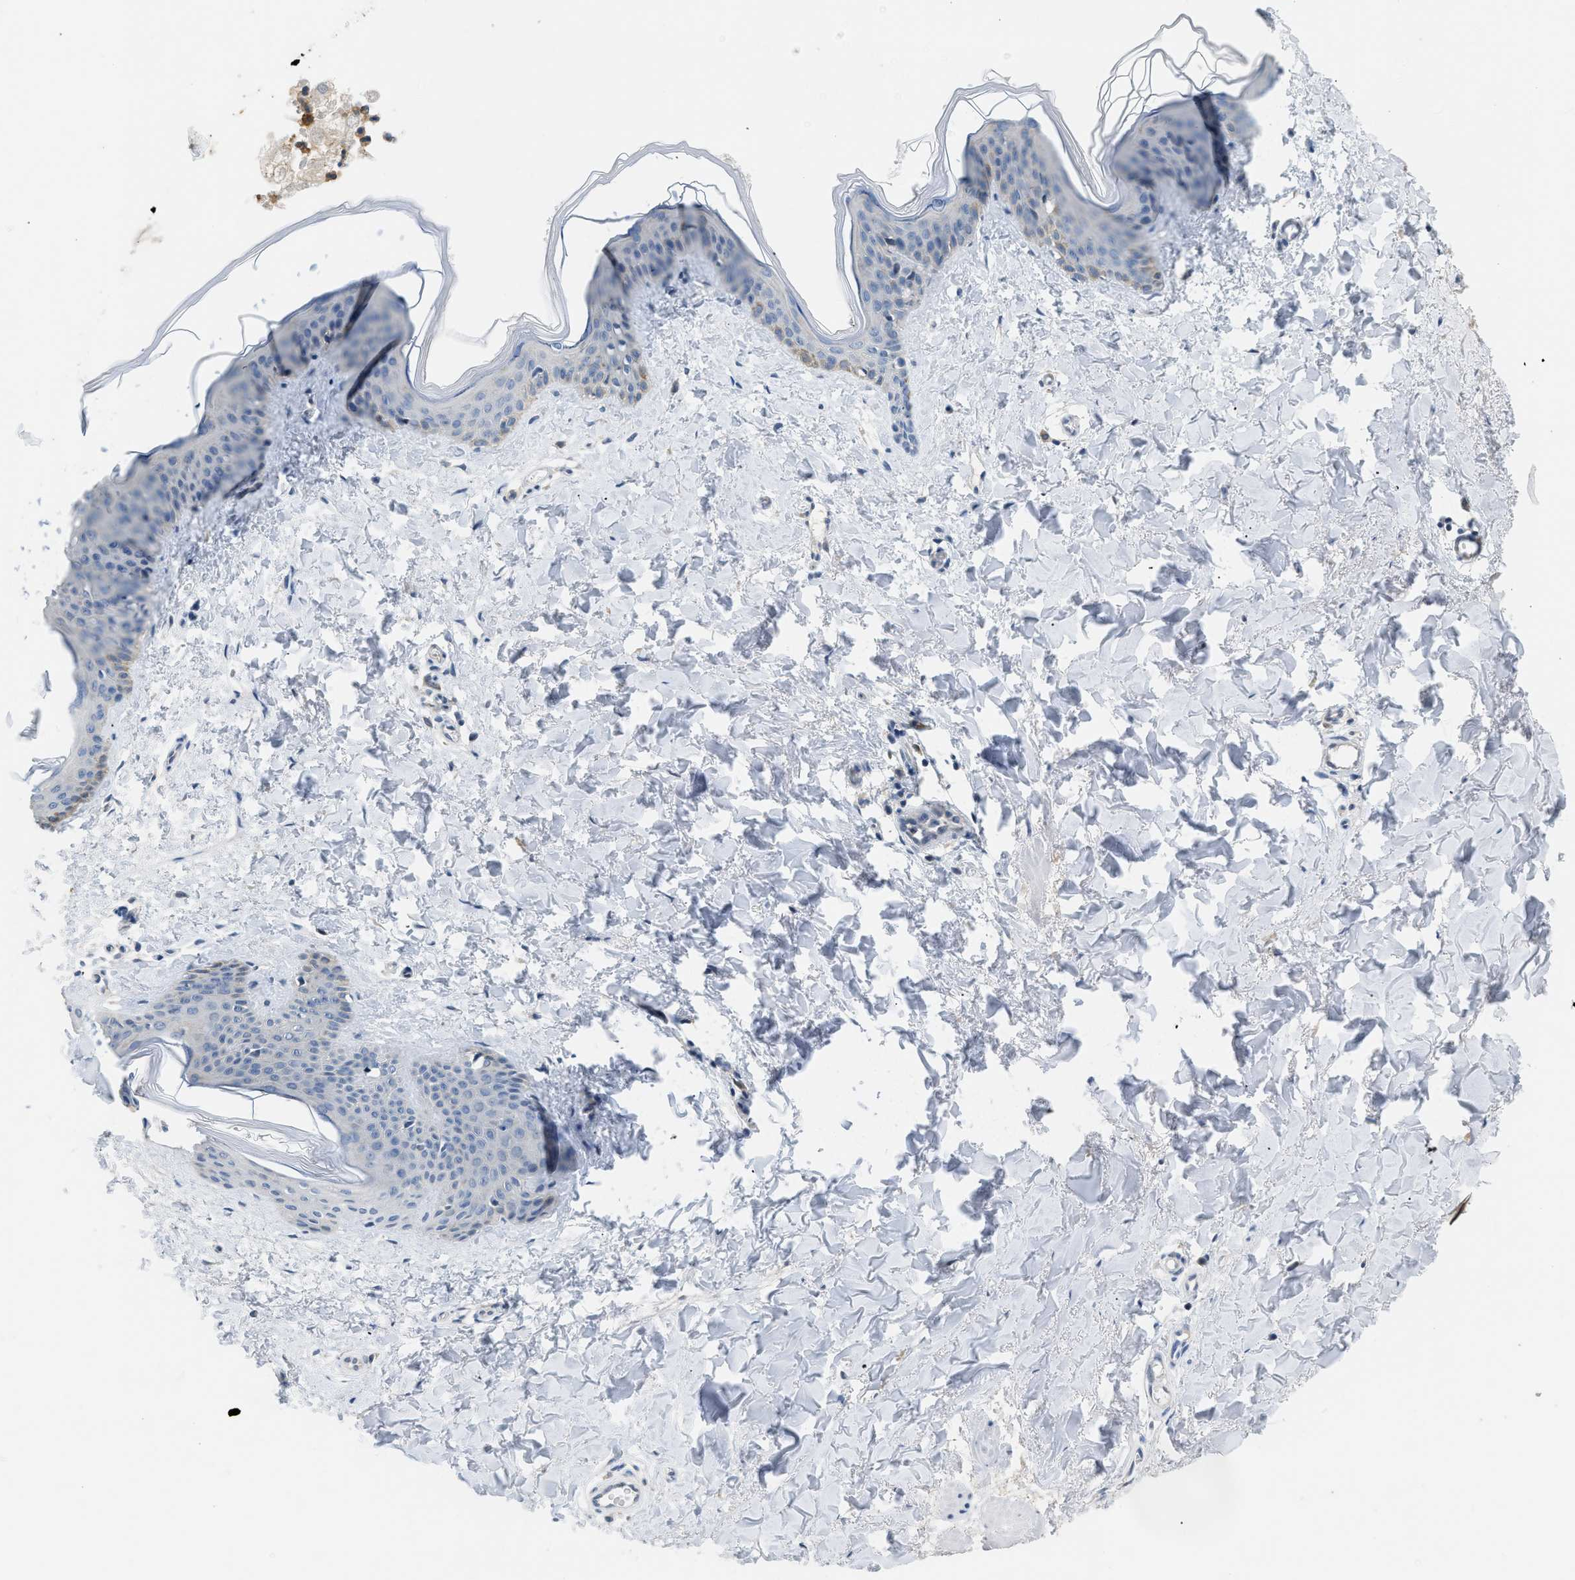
{"staining": {"intensity": "negative", "quantity": "none", "location": "none"}, "tissue": "skin", "cell_type": "Fibroblasts", "image_type": "normal", "snomed": [{"axis": "morphology", "description": "Normal tissue, NOS"}, {"axis": "topography", "description": "Skin"}], "caption": "There is no significant staining in fibroblasts of skin. (DAB (3,3'-diaminobenzidine) IHC with hematoxylin counter stain).", "gene": "TOMM34", "patient": {"sex": "female", "age": 17}}